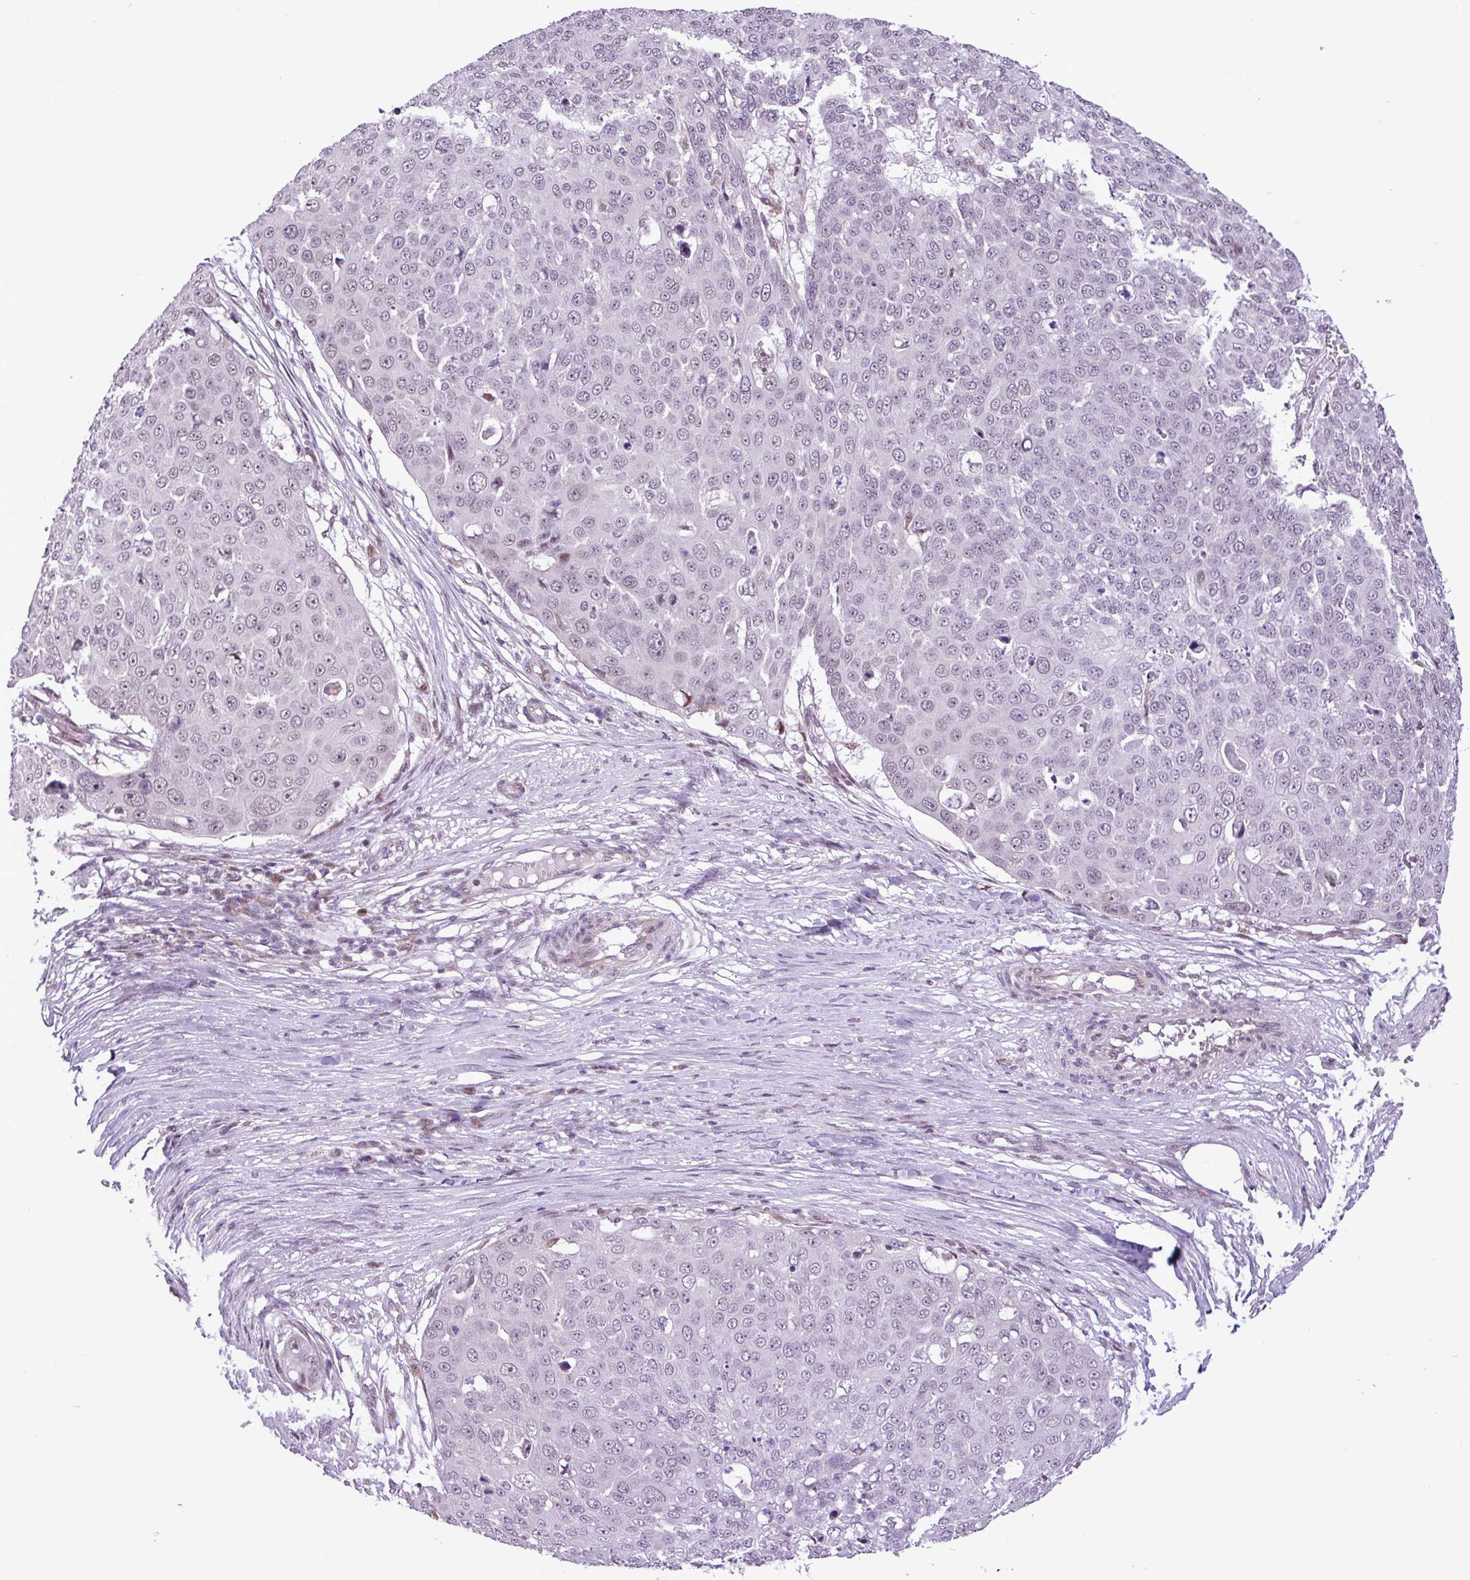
{"staining": {"intensity": "negative", "quantity": "none", "location": "none"}, "tissue": "skin cancer", "cell_type": "Tumor cells", "image_type": "cancer", "snomed": [{"axis": "morphology", "description": "Squamous cell carcinoma, NOS"}, {"axis": "topography", "description": "Skin"}], "caption": "Immunohistochemistry (IHC) of skin squamous cell carcinoma reveals no staining in tumor cells.", "gene": "ZNF354A", "patient": {"sex": "male", "age": 71}}